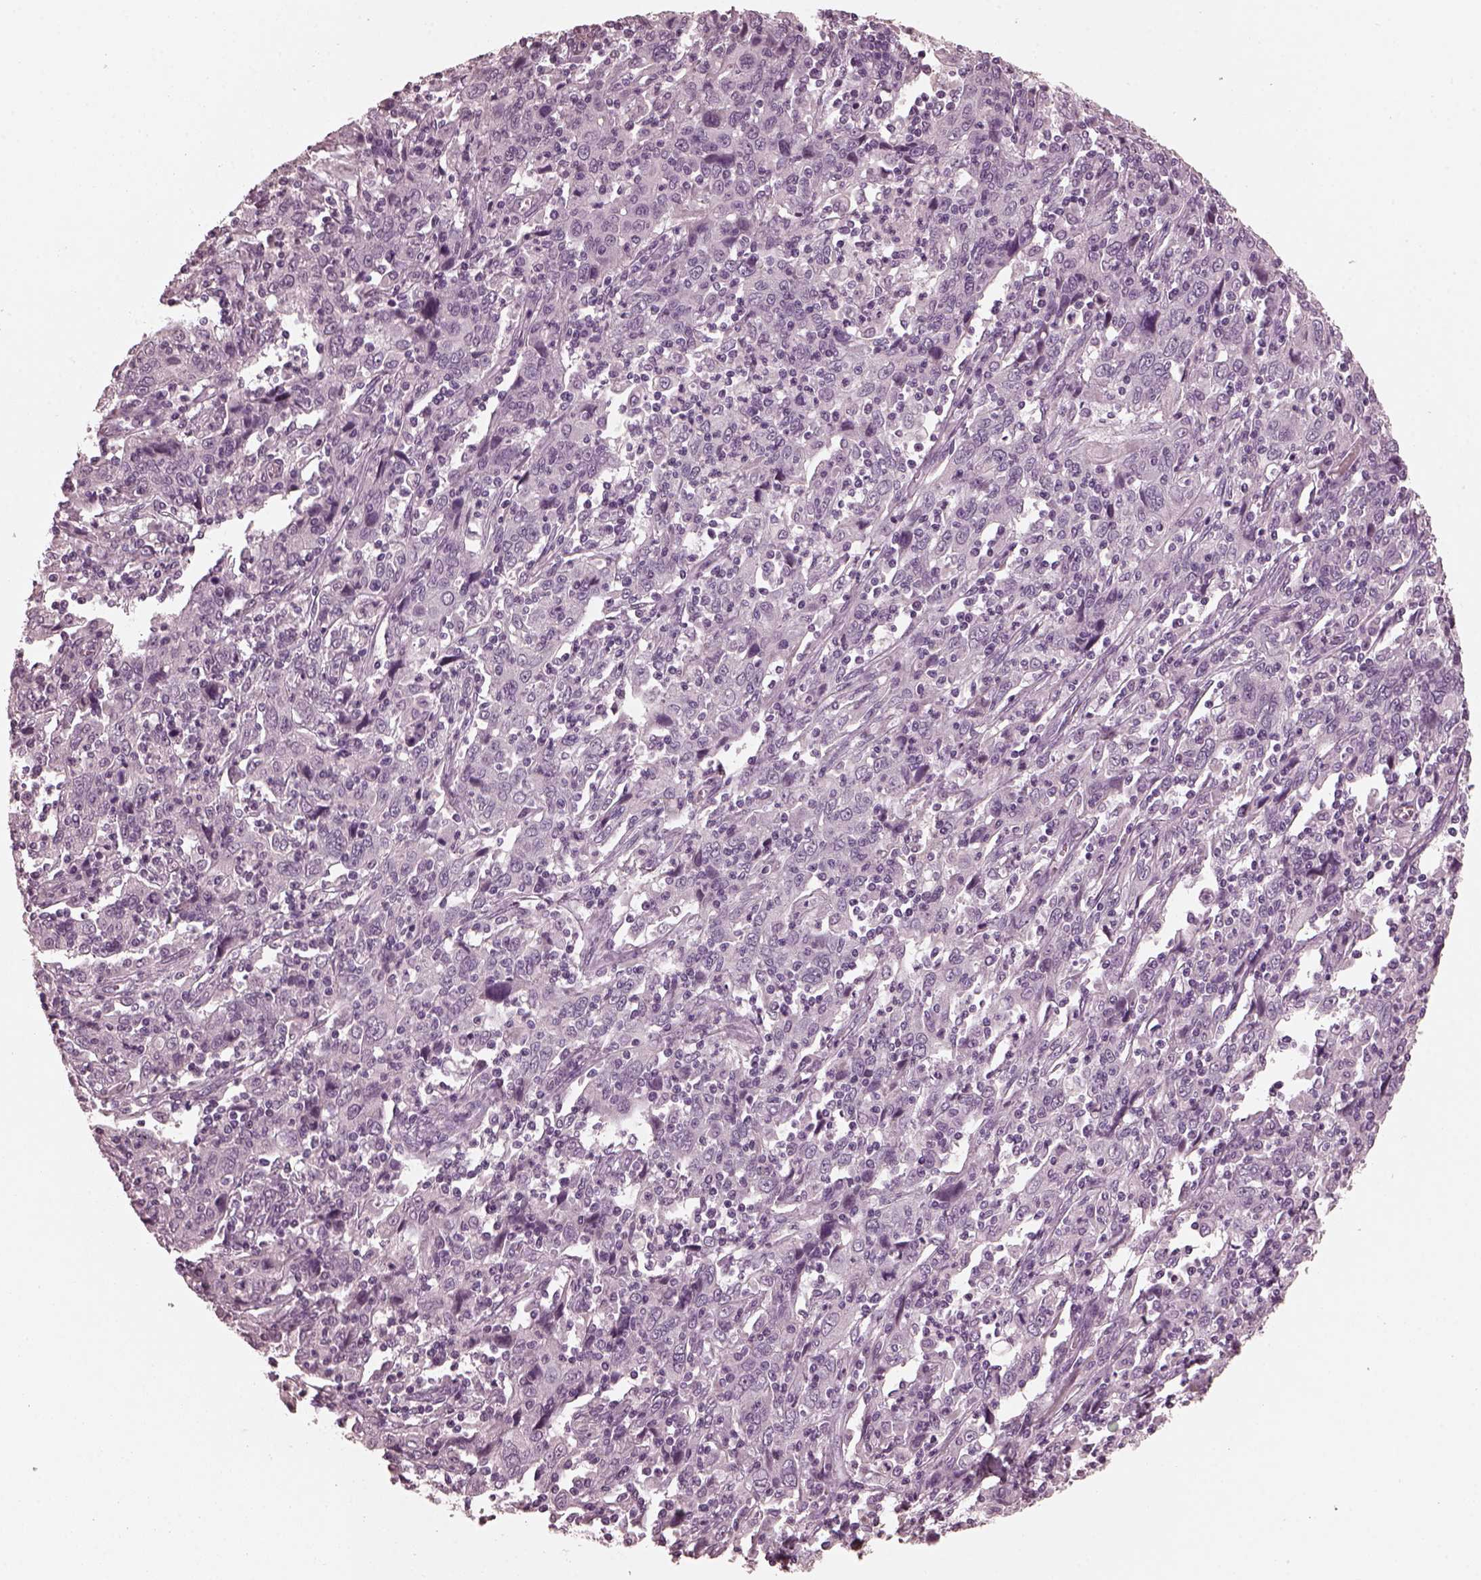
{"staining": {"intensity": "negative", "quantity": "none", "location": "none"}, "tissue": "cervical cancer", "cell_type": "Tumor cells", "image_type": "cancer", "snomed": [{"axis": "morphology", "description": "Squamous cell carcinoma, NOS"}, {"axis": "topography", "description": "Cervix"}], "caption": "An immunohistochemistry (IHC) photomicrograph of cervical squamous cell carcinoma is shown. There is no staining in tumor cells of cervical squamous cell carcinoma. The staining is performed using DAB brown chromogen with nuclei counter-stained in using hematoxylin.", "gene": "CGA", "patient": {"sex": "female", "age": 46}}